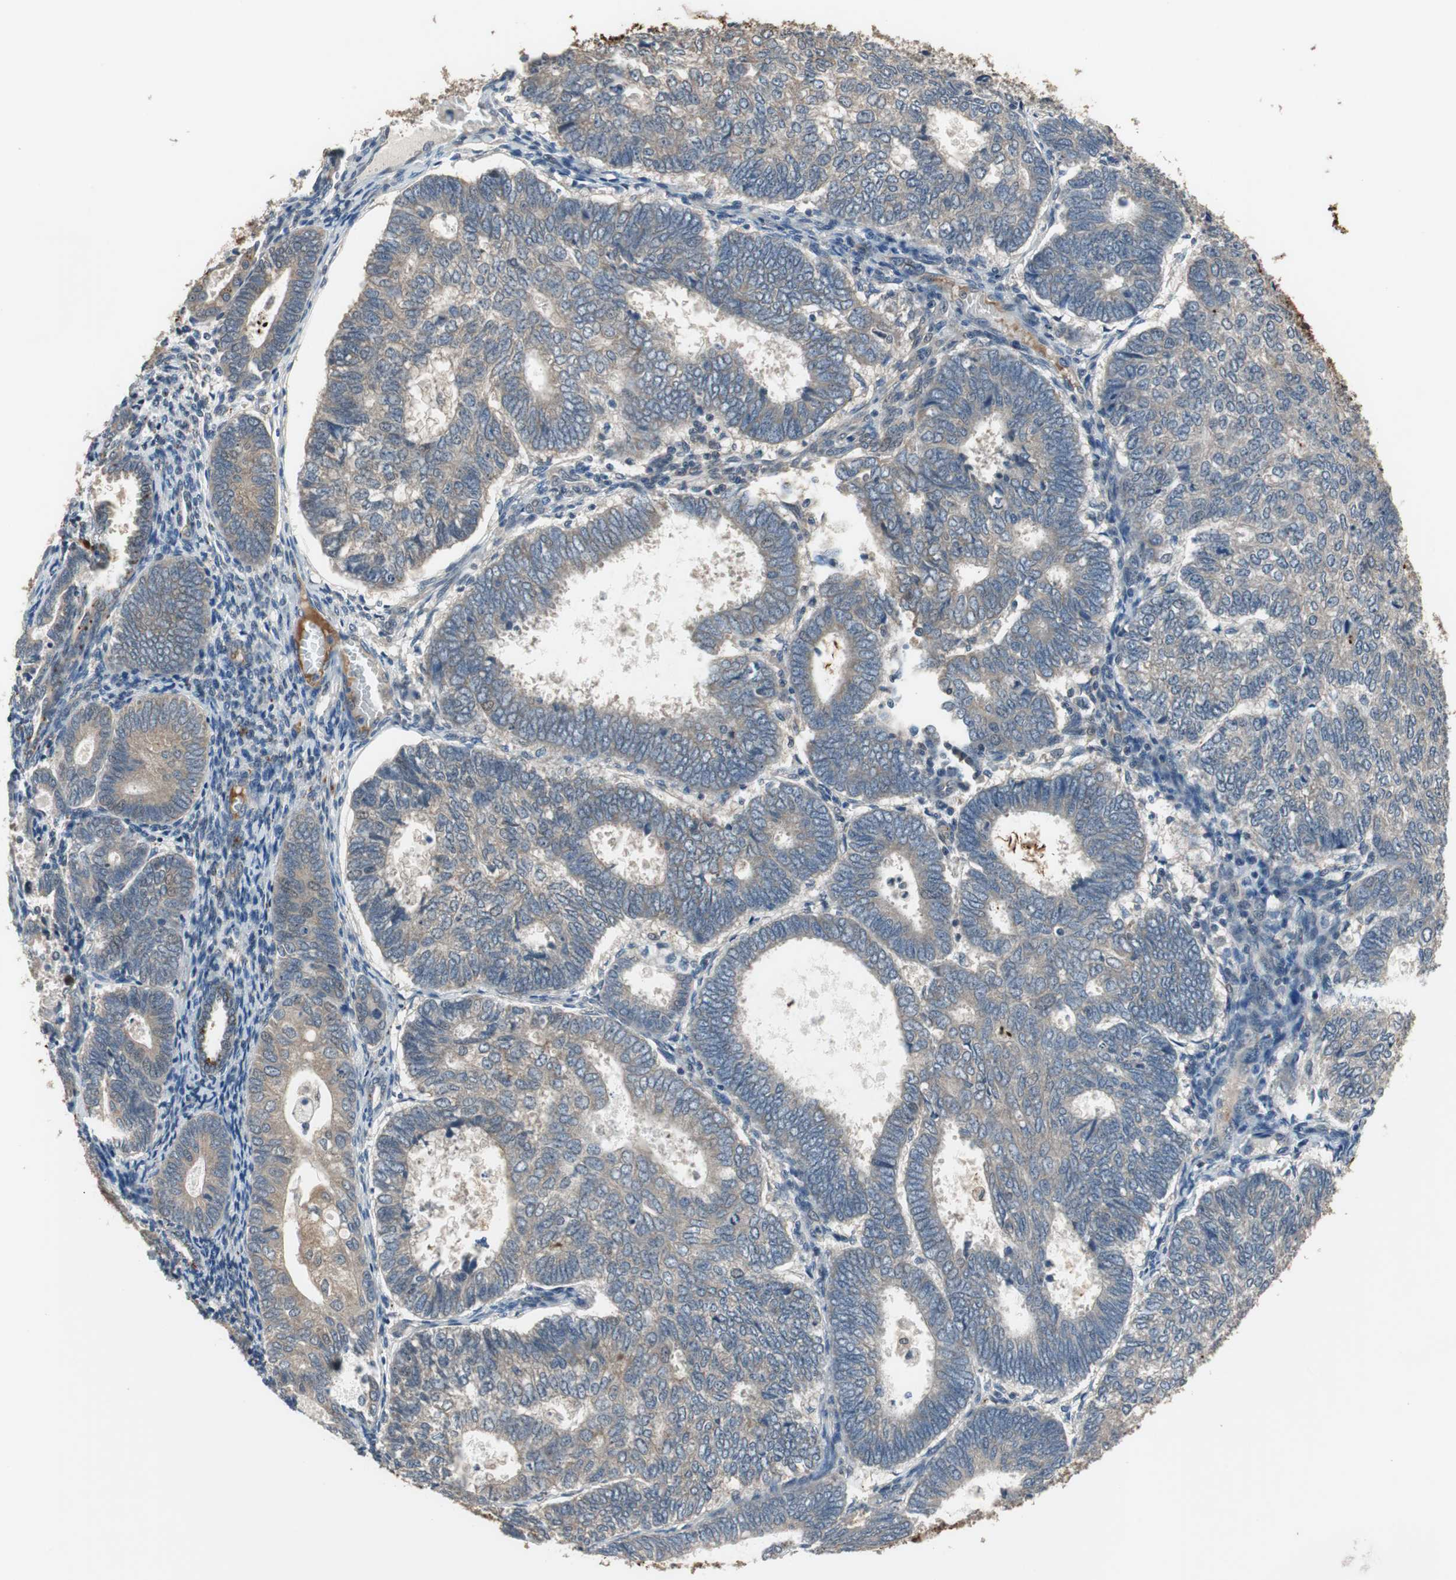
{"staining": {"intensity": "weak", "quantity": "25%-75%", "location": "cytoplasmic/membranous"}, "tissue": "endometrial cancer", "cell_type": "Tumor cells", "image_type": "cancer", "snomed": [{"axis": "morphology", "description": "Adenocarcinoma, NOS"}, {"axis": "topography", "description": "Uterus"}], "caption": "Immunohistochemical staining of endometrial adenocarcinoma shows low levels of weak cytoplasmic/membranous protein staining in approximately 25%-75% of tumor cells.", "gene": "PI4KB", "patient": {"sex": "female", "age": 60}}